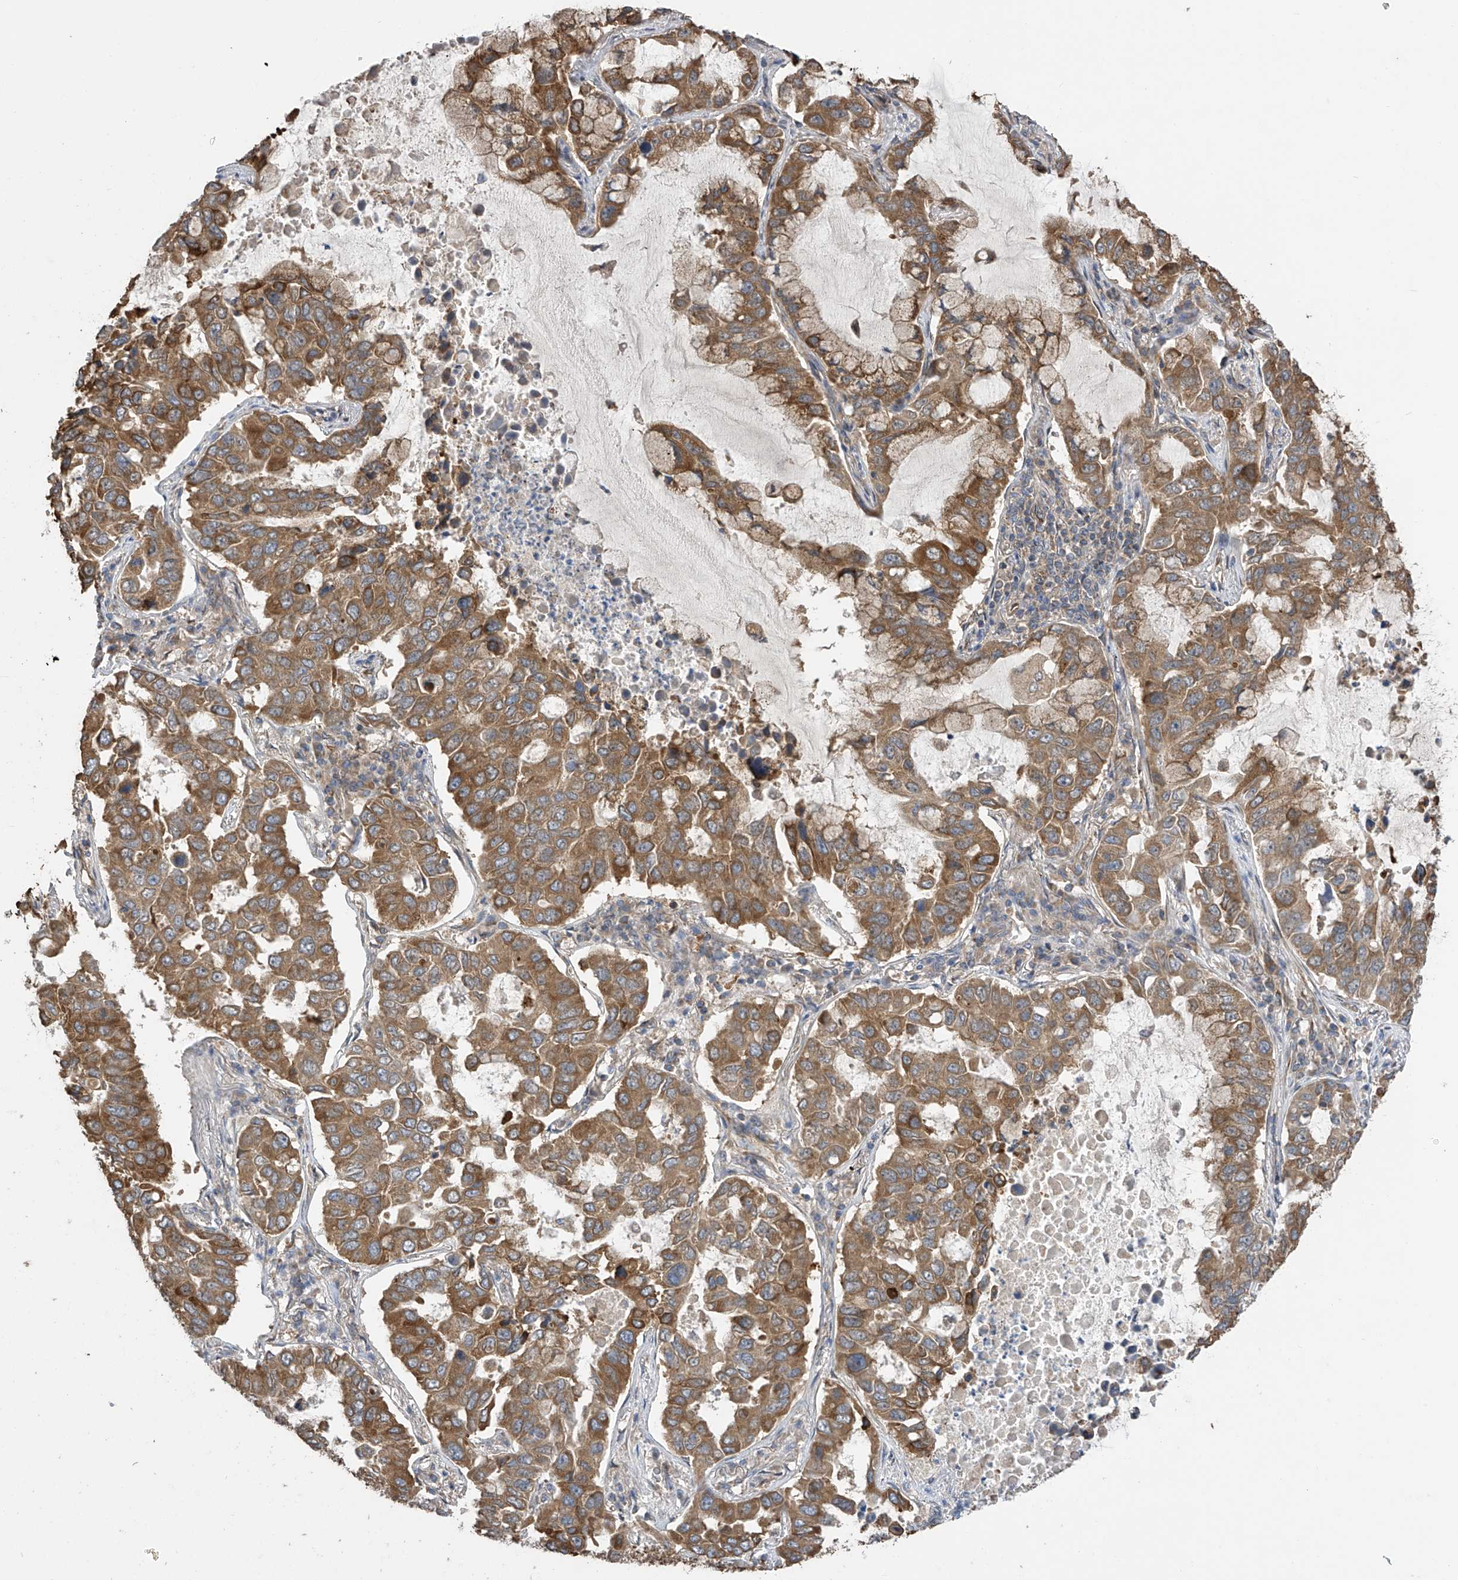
{"staining": {"intensity": "moderate", "quantity": ">75%", "location": "cytoplasmic/membranous"}, "tissue": "lung cancer", "cell_type": "Tumor cells", "image_type": "cancer", "snomed": [{"axis": "morphology", "description": "Adenocarcinoma, NOS"}, {"axis": "topography", "description": "Lung"}], "caption": "Tumor cells reveal medium levels of moderate cytoplasmic/membranous staining in about >75% of cells in lung adenocarcinoma.", "gene": "PNPT1", "patient": {"sex": "male", "age": 64}}